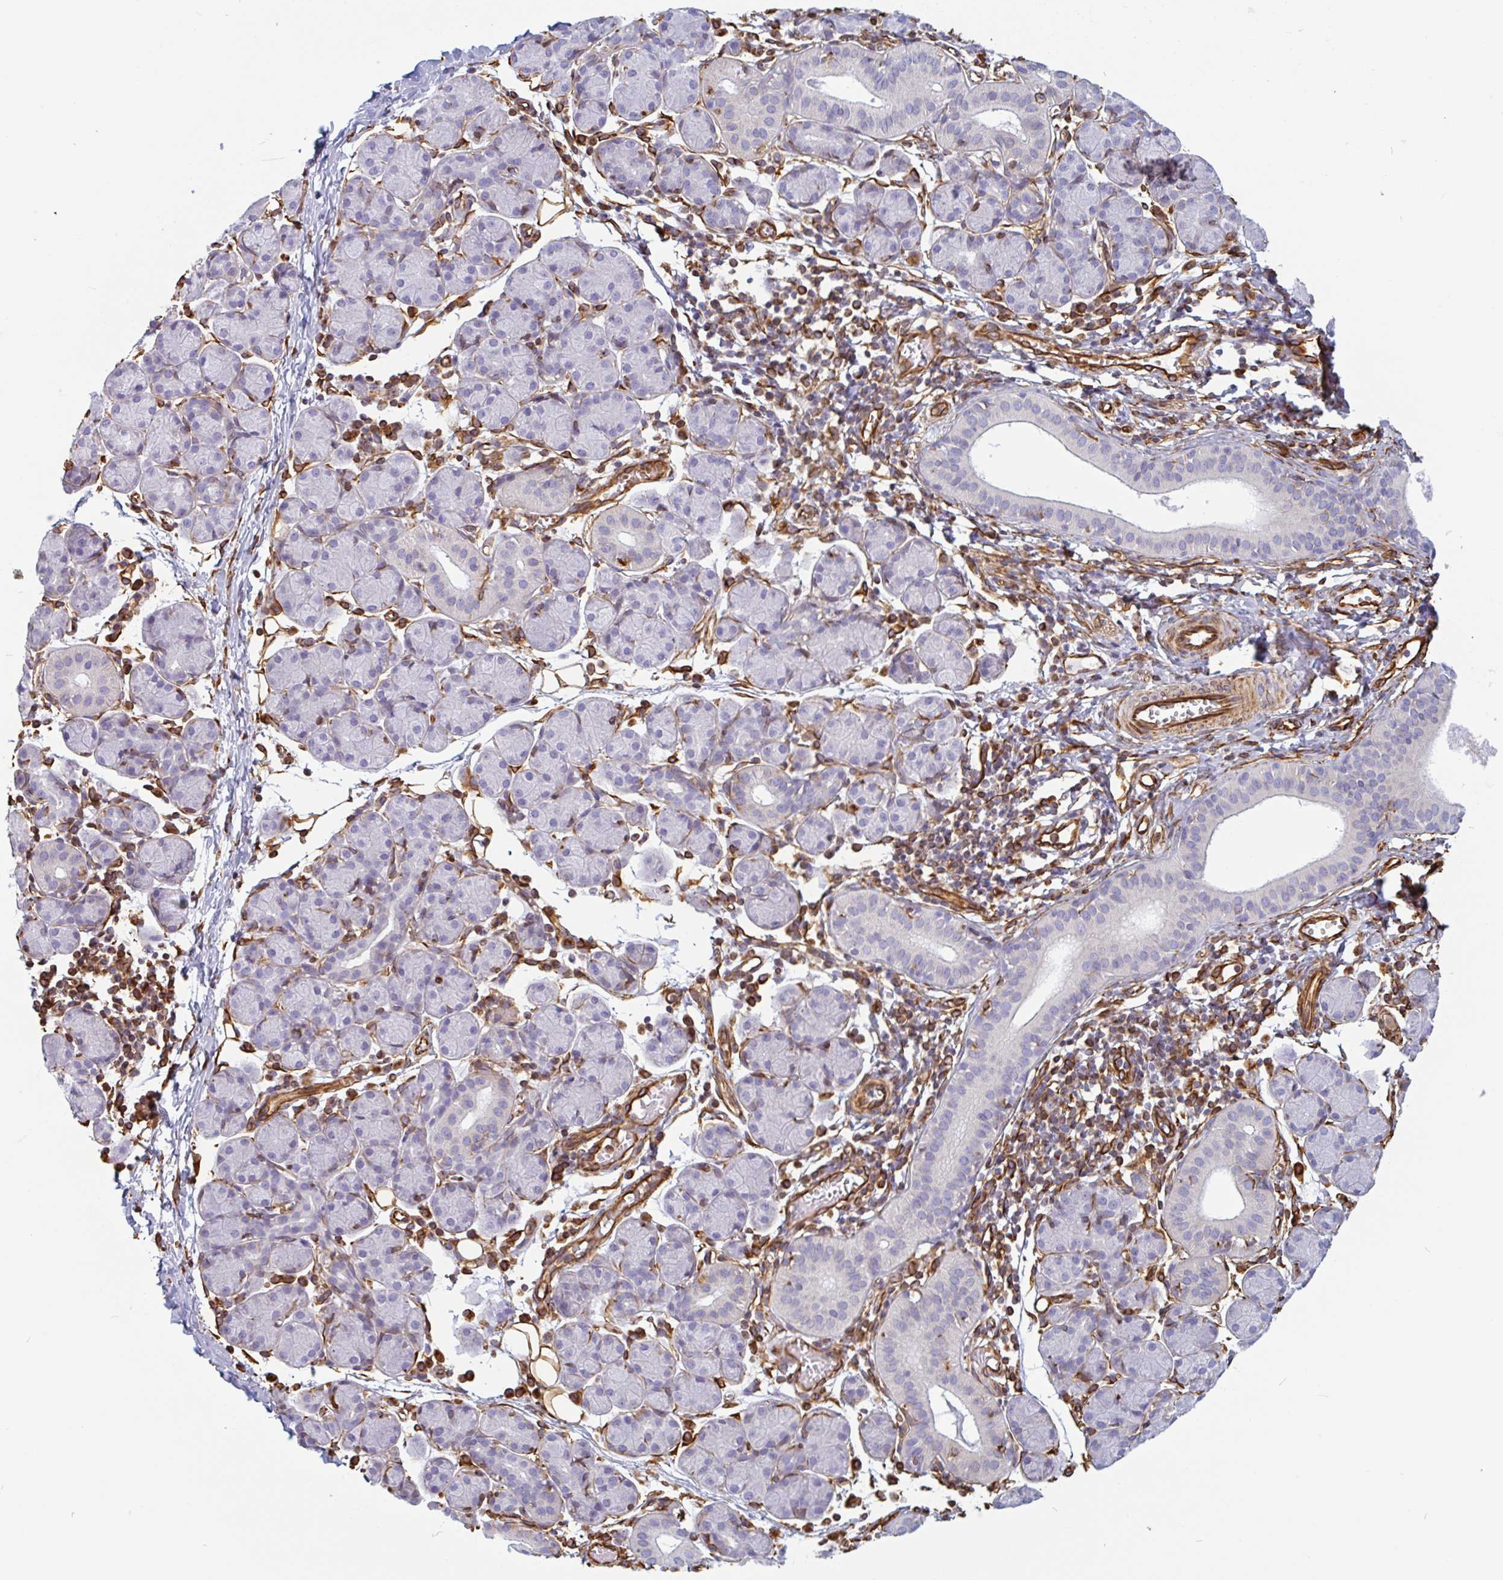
{"staining": {"intensity": "negative", "quantity": "none", "location": "none"}, "tissue": "salivary gland", "cell_type": "Glandular cells", "image_type": "normal", "snomed": [{"axis": "morphology", "description": "Normal tissue, NOS"}, {"axis": "morphology", "description": "Inflammation, NOS"}, {"axis": "topography", "description": "Lymph node"}, {"axis": "topography", "description": "Salivary gland"}], "caption": "An IHC photomicrograph of benign salivary gland is shown. There is no staining in glandular cells of salivary gland. (Stains: DAB IHC with hematoxylin counter stain, Microscopy: brightfield microscopy at high magnification).", "gene": "PPFIA1", "patient": {"sex": "male", "age": 3}}